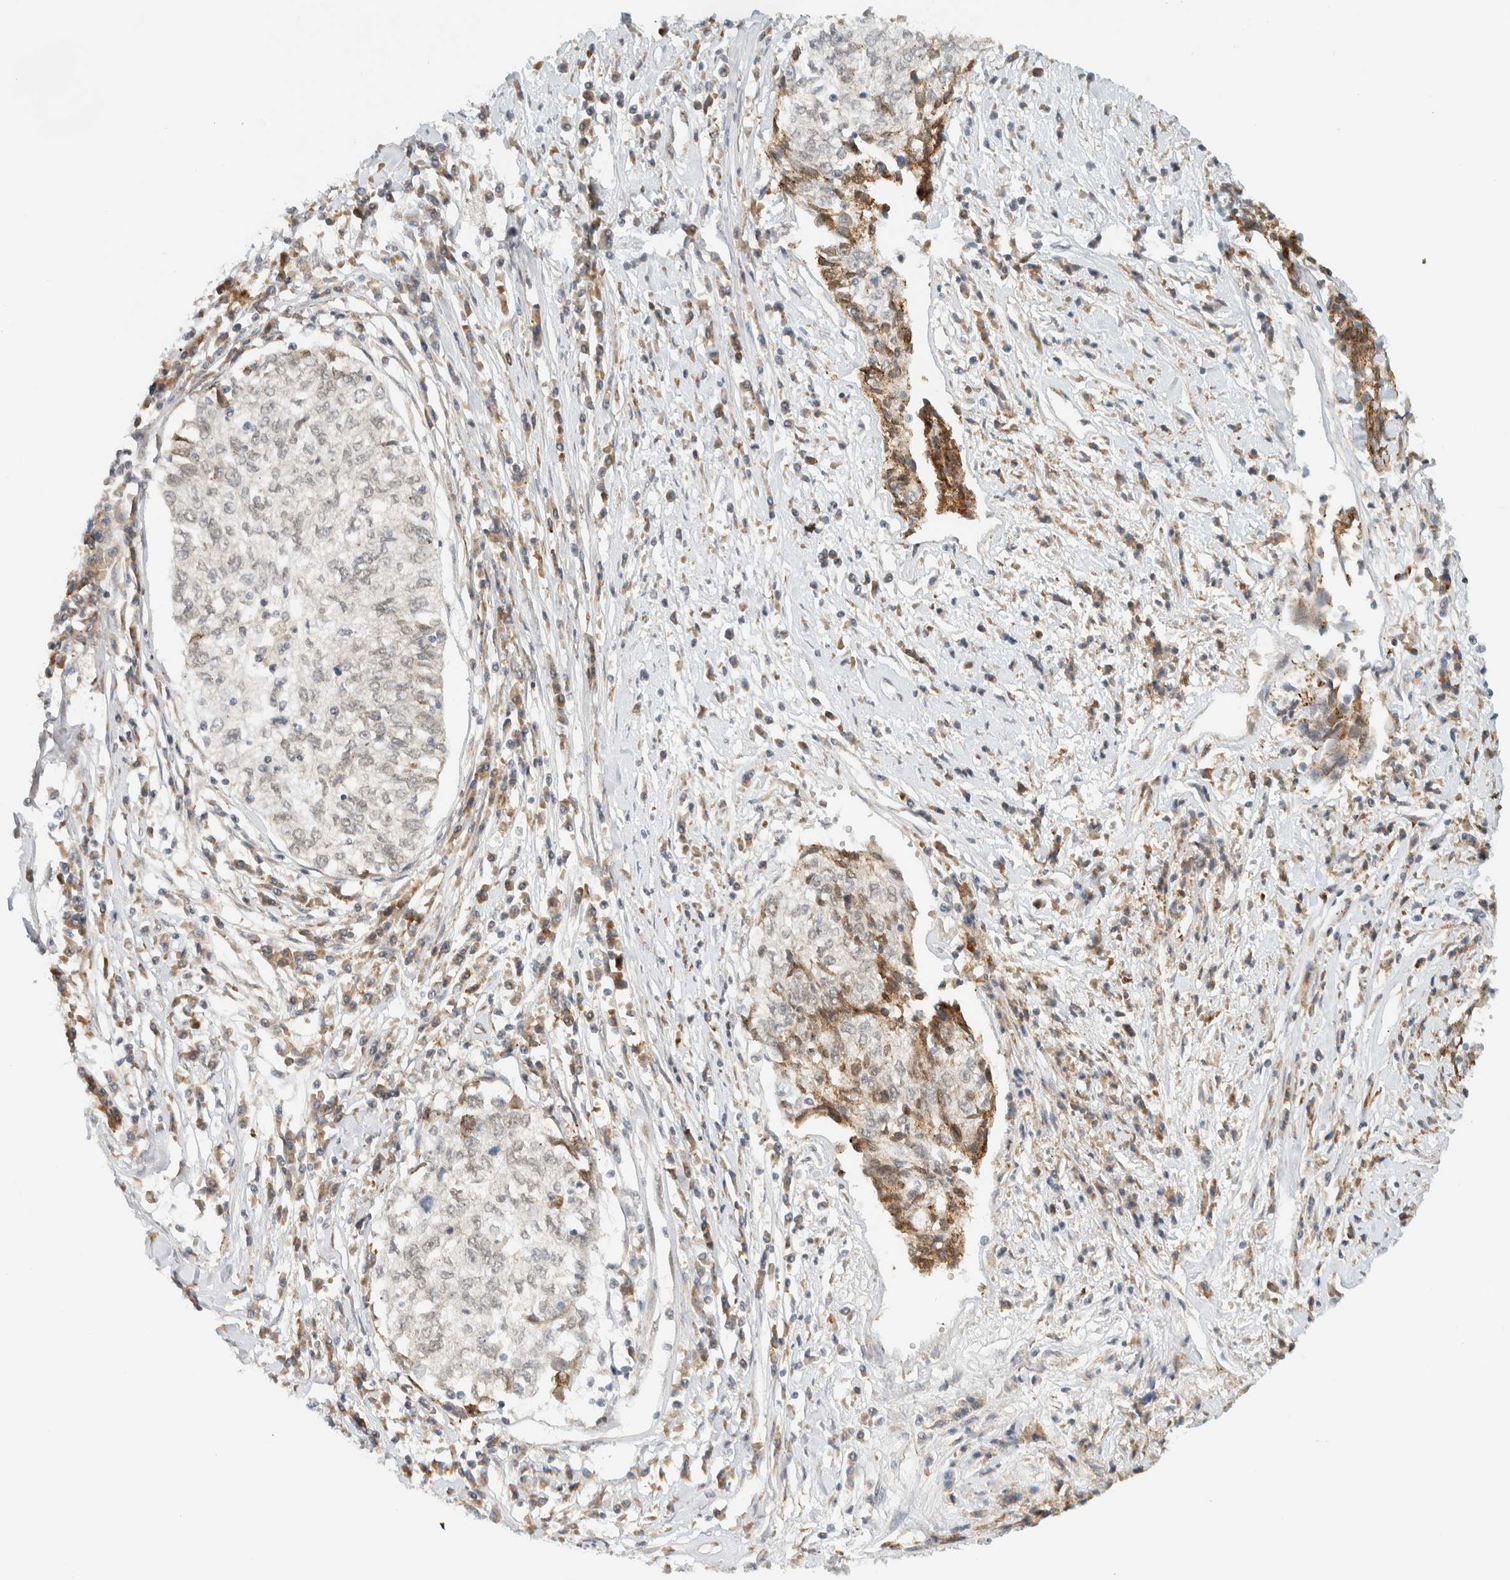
{"staining": {"intensity": "weak", "quantity": "<25%", "location": "cytoplasmic/membranous"}, "tissue": "cervical cancer", "cell_type": "Tumor cells", "image_type": "cancer", "snomed": [{"axis": "morphology", "description": "Squamous cell carcinoma, NOS"}, {"axis": "topography", "description": "Cervix"}], "caption": "Tumor cells show no significant staining in cervical cancer (squamous cell carcinoma). (Immunohistochemistry, brightfield microscopy, high magnification).", "gene": "ITPRID1", "patient": {"sex": "female", "age": 57}}